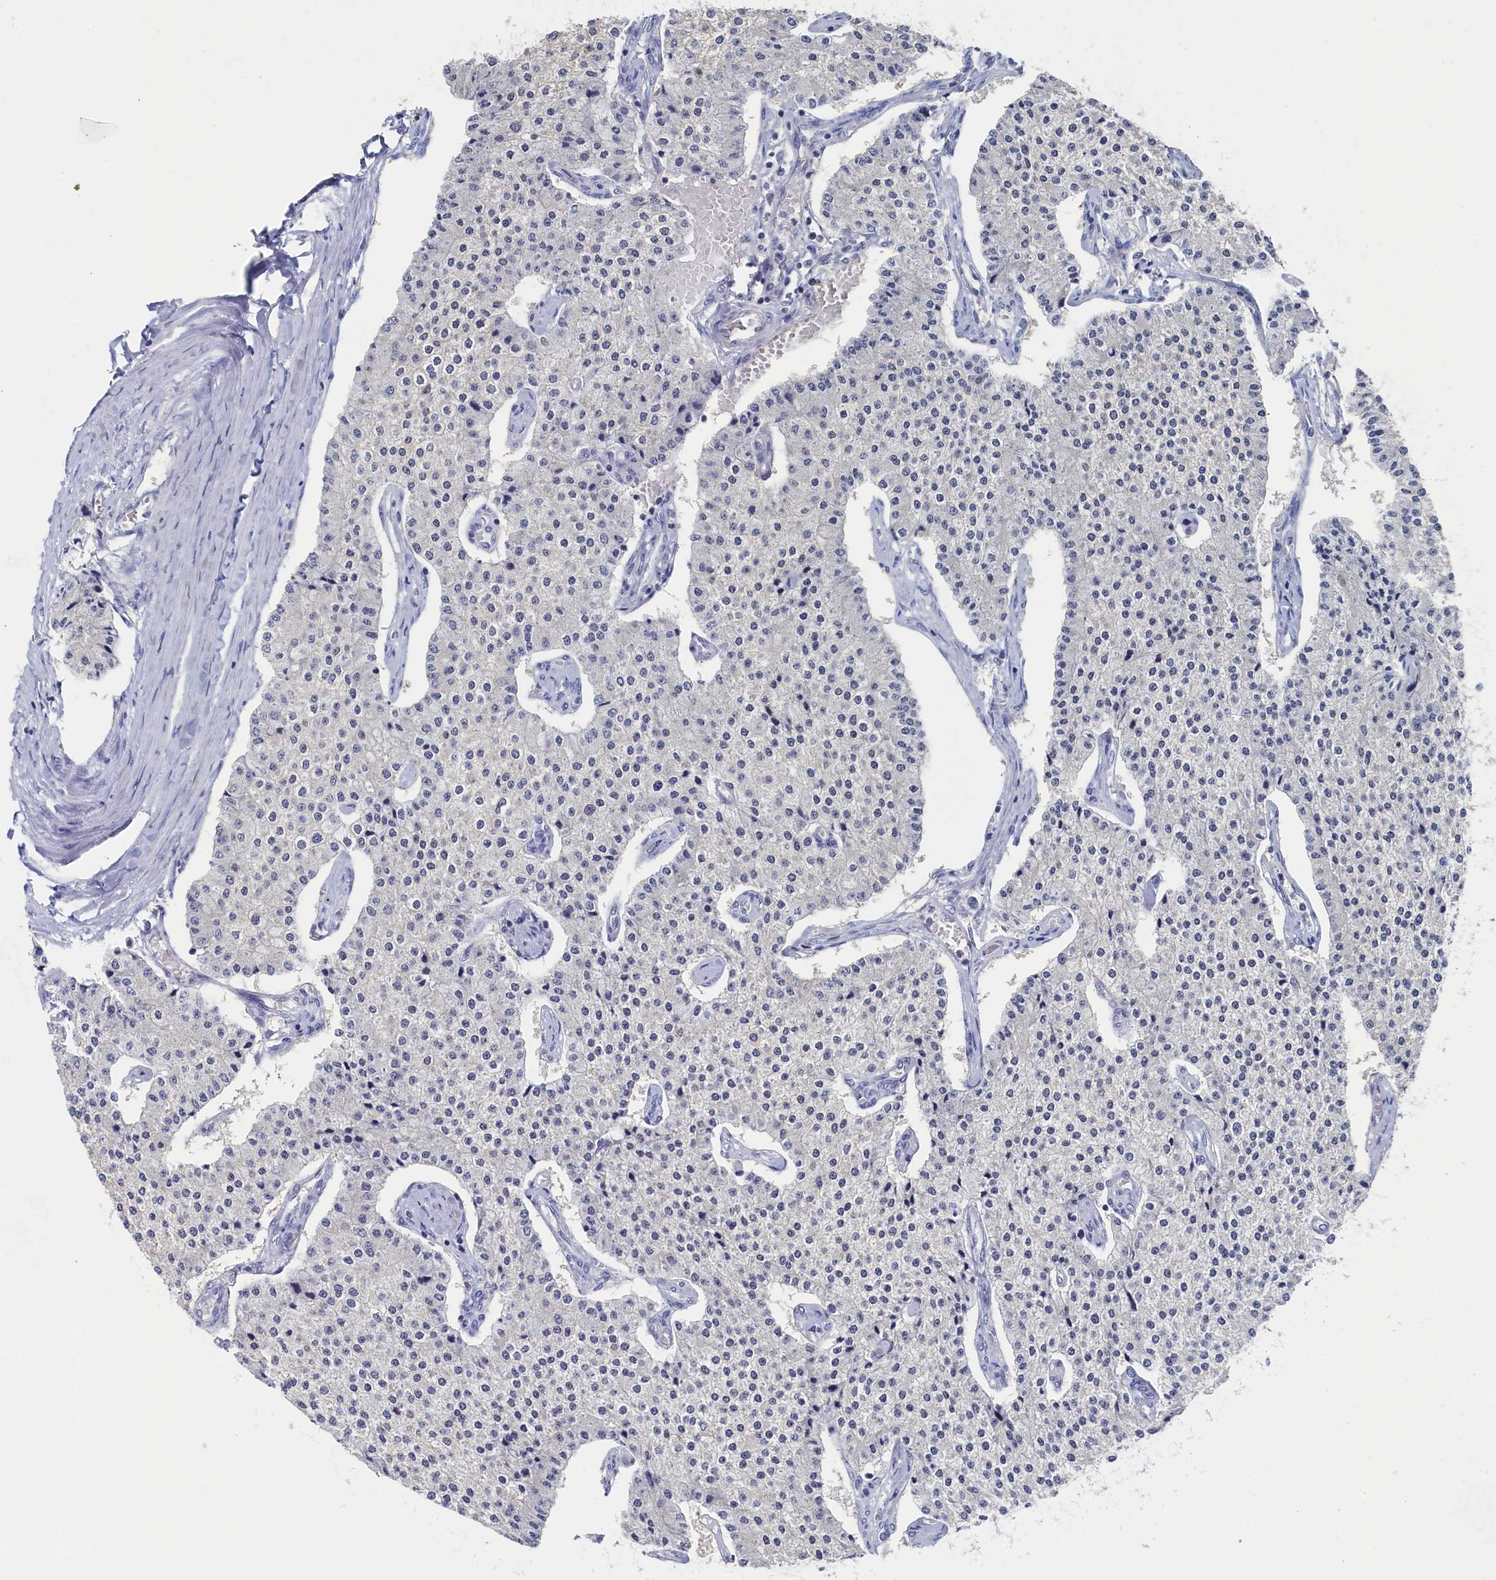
{"staining": {"intensity": "negative", "quantity": "none", "location": "none"}, "tissue": "carcinoid", "cell_type": "Tumor cells", "image_type": "cancer", "snomed": [{"axis": "morphology", "description": "Carcinoid, malignant, NOS"}, {"axis": "topography", "description": "Colon"}], "caption": "Human malignant carcinoid stained for a protein using immunohistochemistry (IHC) exhibits no positivity in tumor cells.", "gene": "C11orf54", "patient": {"sex": "female", "age": 52}}